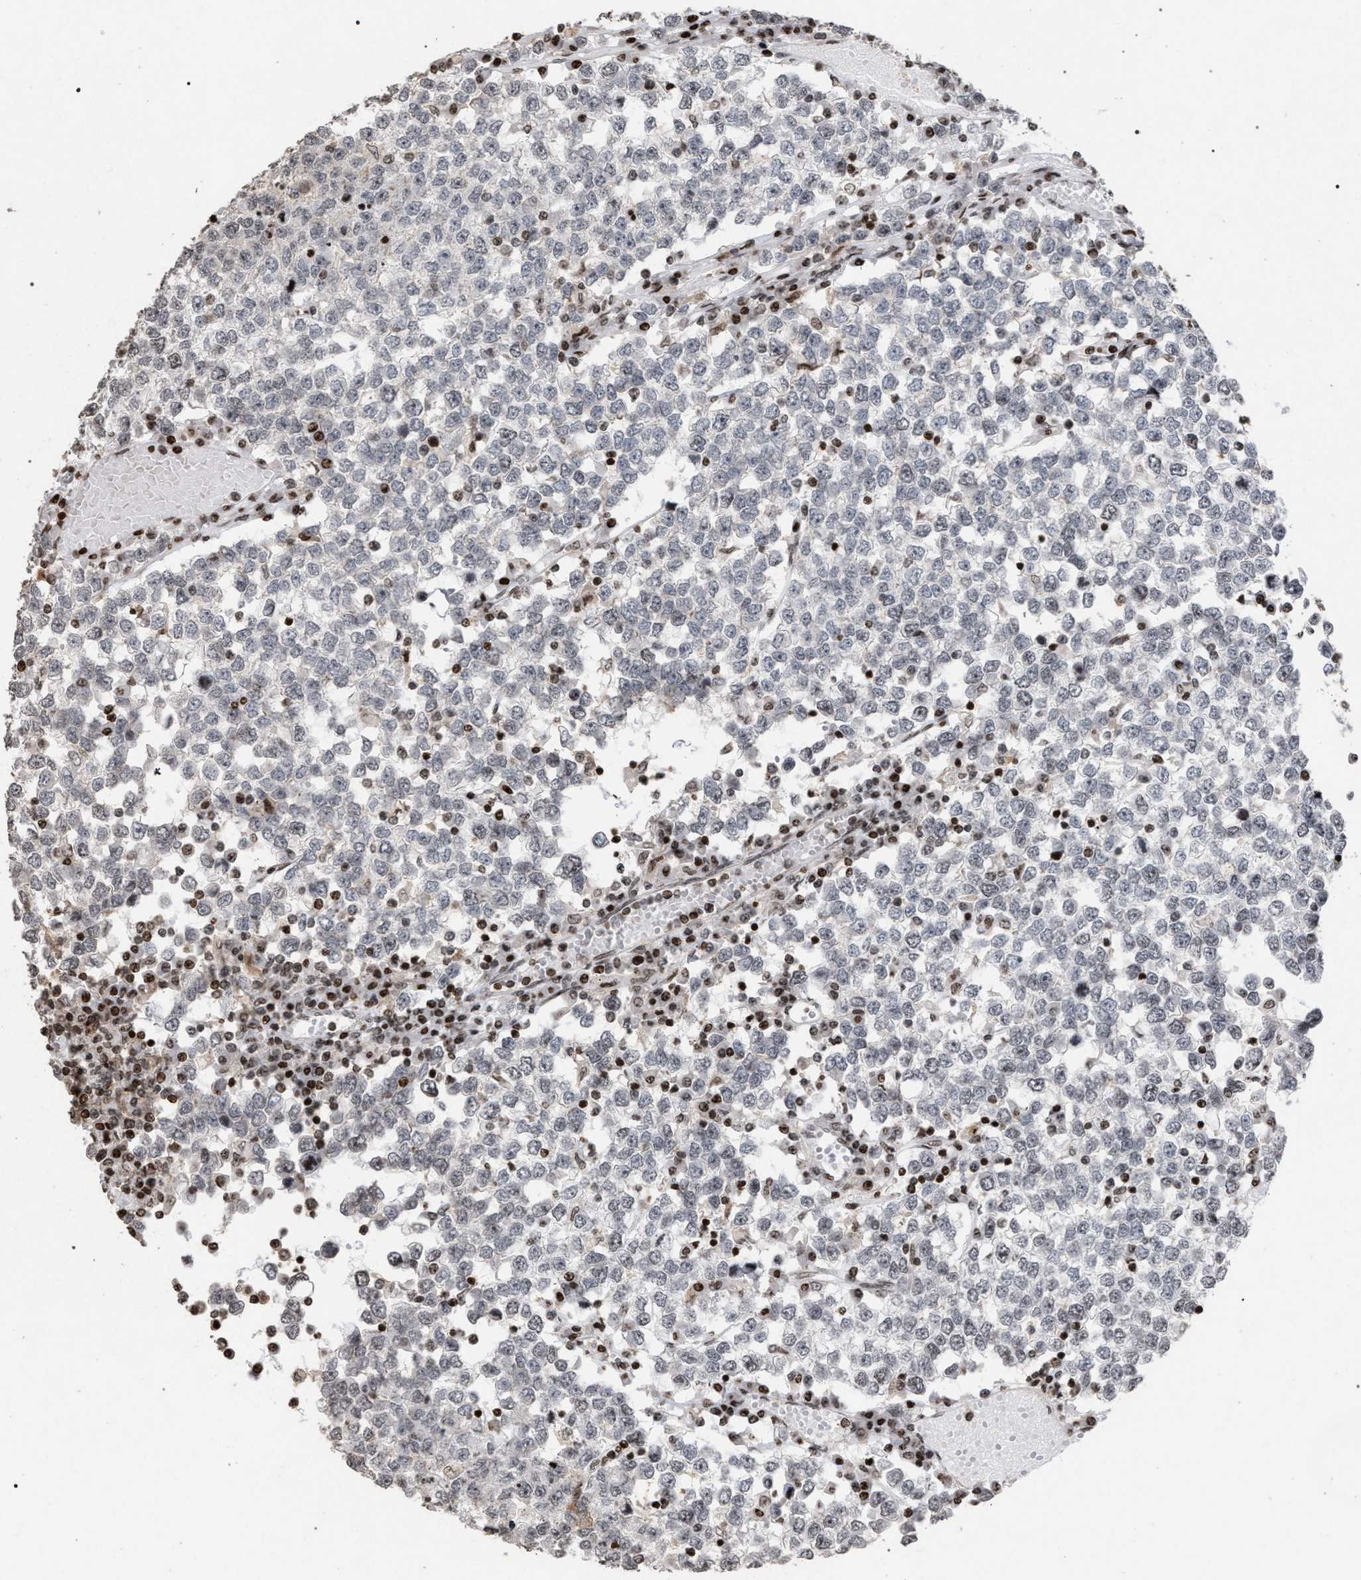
{"staining": {"intensity": "negative", "quantity": "none", "location": "none"}, "tissue": "testis cancer", "cell_type": "Tumor cells", "image_type": "cancer", "snomed": [{"axis": "morphology", "description": "Seminoma, NOS"}, {"axis": "topography", "description": "Testis"}], "caption": "Photomicrograph shows no significant protein positivity in tumor cells of testis cancer (seminoma). (DAB immunohistochemistry (IHC), high magnification).", "gene": "FOXD3", "patient": {"sex": "male", "age": 65}}